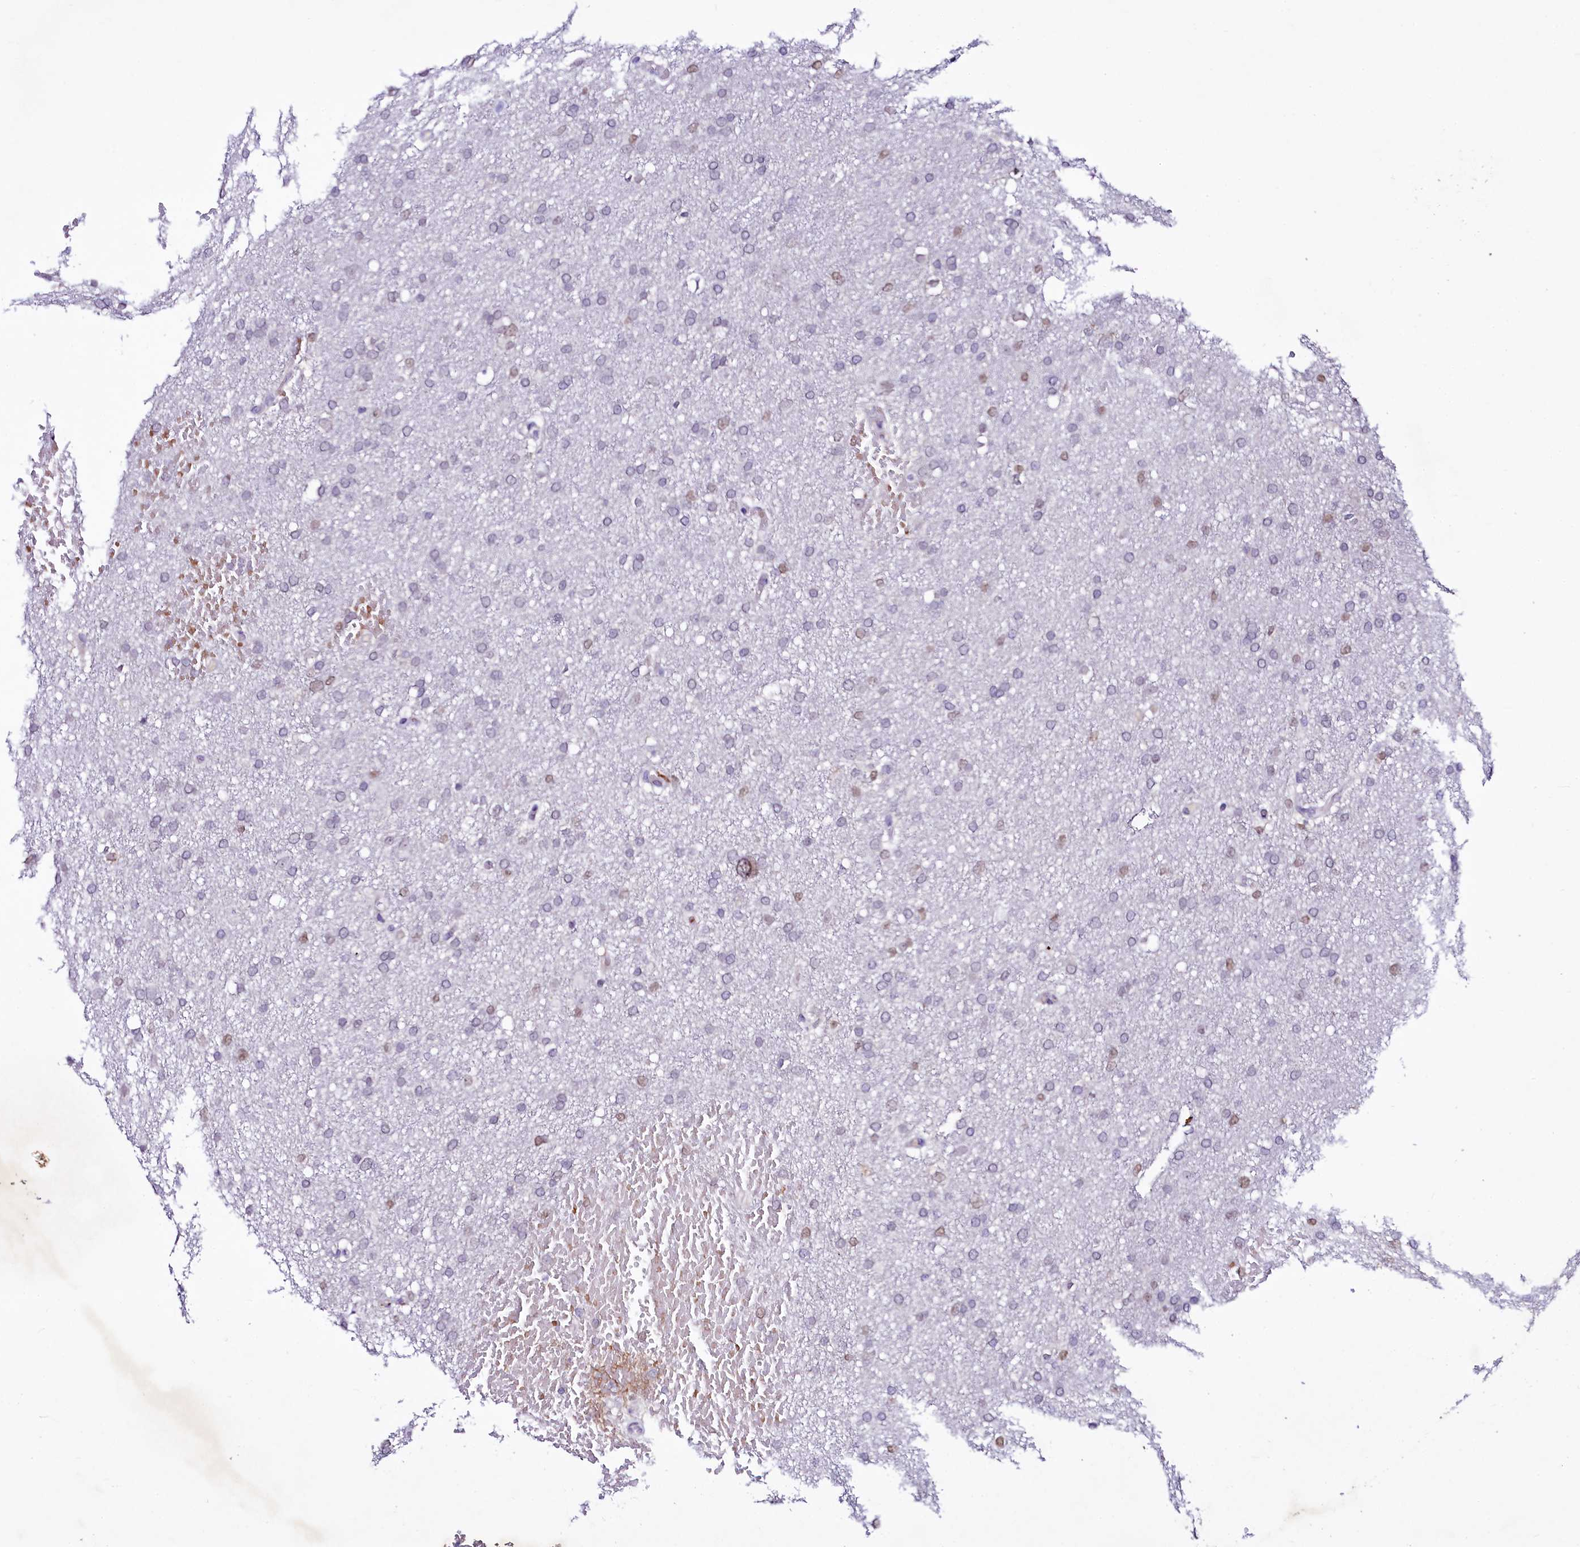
{"staining": {"intensity": "weak", "quantity": "<25%", "location": "nuclear"}, "tissue": "glioma", "cell_type": "Tumor cells", "image_type": "cancer", "snomed": [{"axis": "morphology", "description": "Glioma, malignant, High grade"}, {"axis": "topography", "description": "Cerebral cortex"}], "caption": "This is an IHC image of glioma. There is no positivity in tumor cells.", "gene": "LEUTX", "patient": {"sex": "female", "age": 36}}